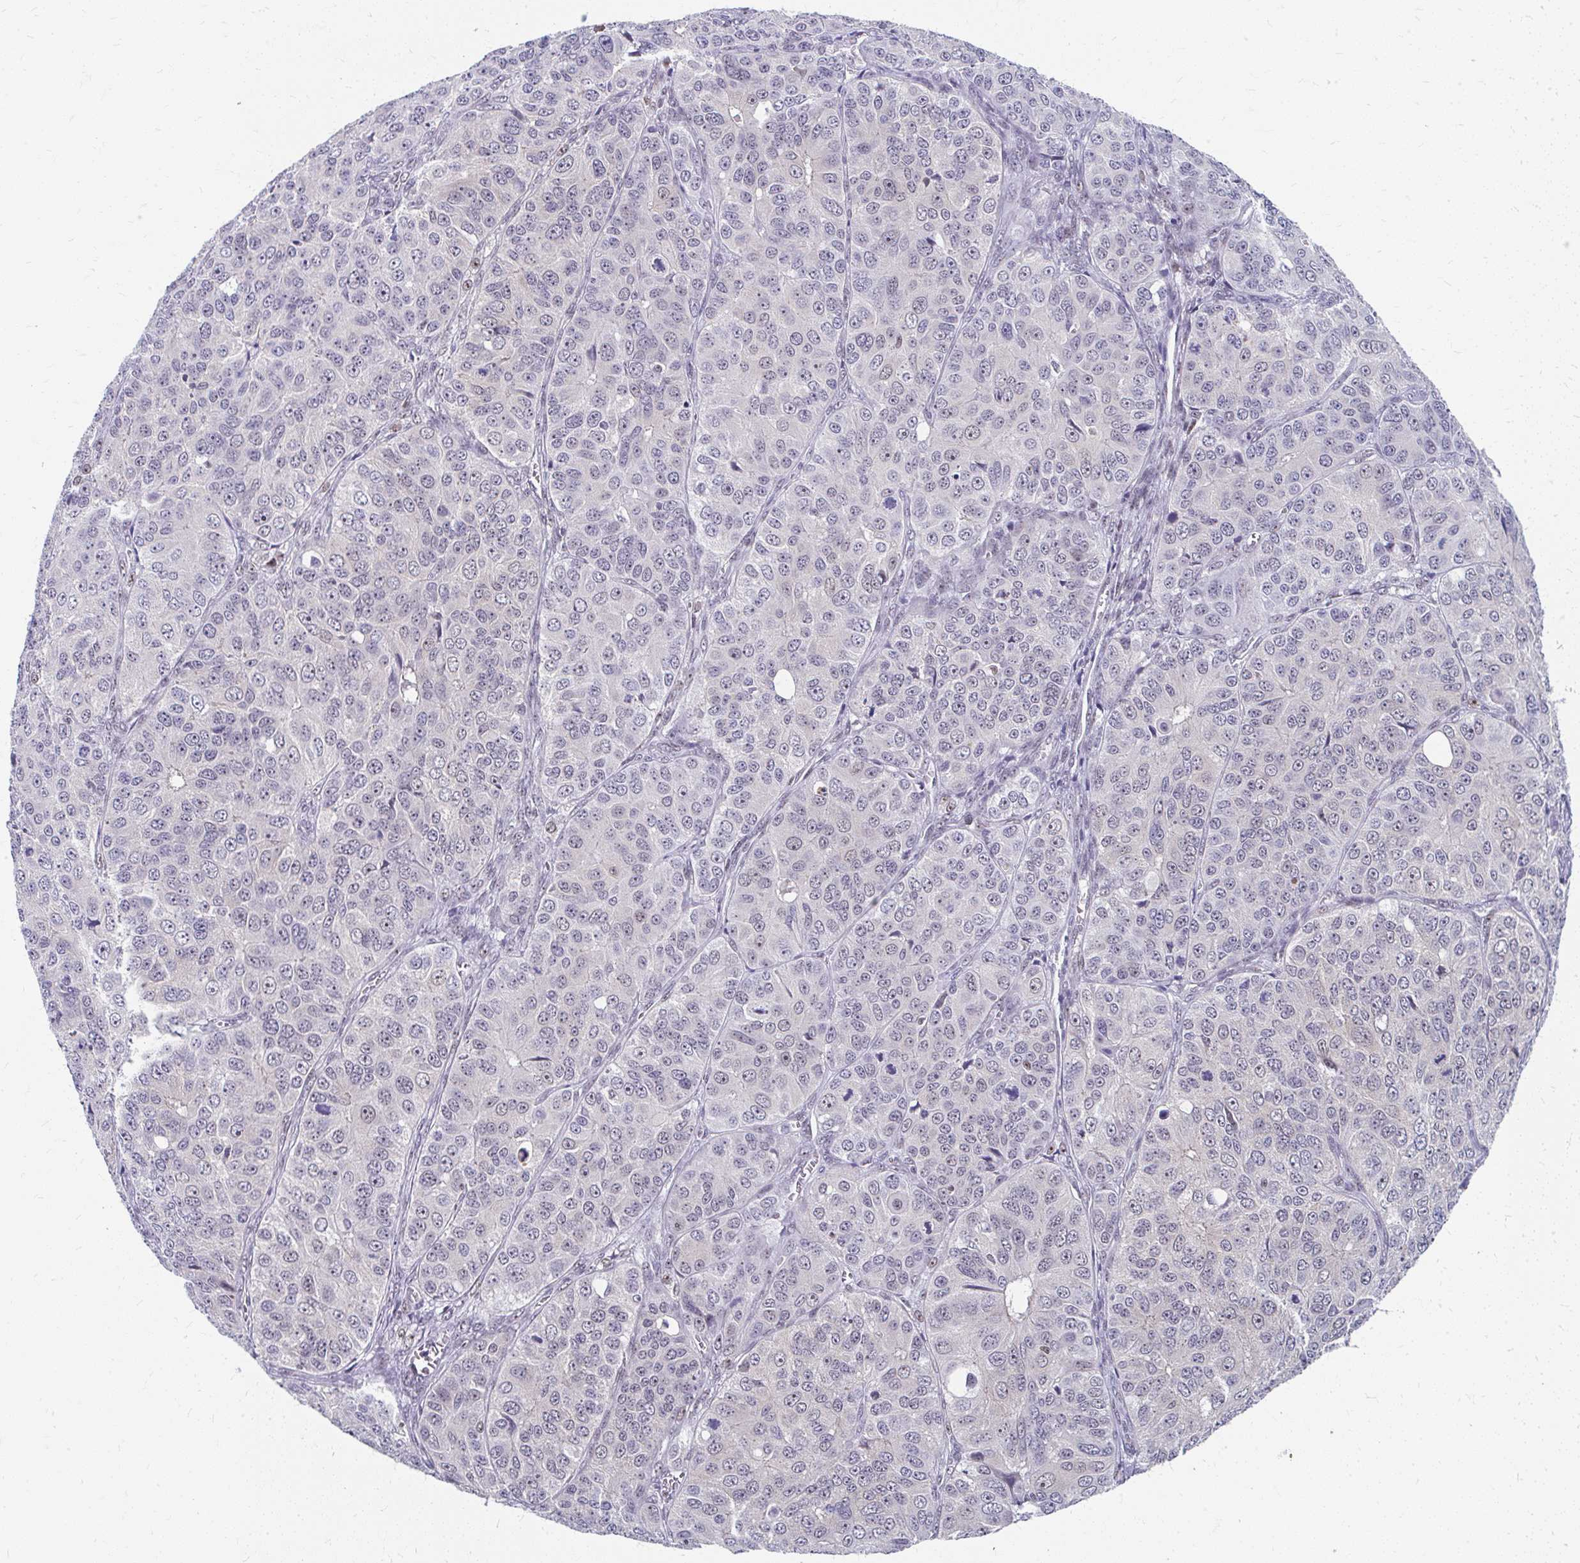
{"staining": {"intensity": "weak", "quantity": "25%-75%", "location": "nuclear"}, "tissue": "ovarian cancer", "cell_type": "Tumor cells", "image_type": "cancer", "snomed": [{"axis": "morphology", "description": "Carcinoma, endometroid"}, {"axis": "topography", "description": "Ovary"}], "caption": "A brown stain labels weak nuclear positivity of a protein in endometroid carcinoma (ovarian) tumor cells. Using DAB (brown) and hematoxylin (blue) stains, captured at high magnification using brightfield microscopy.", "gene": "GTF2H1", "patient": {"sex": "female", "age": 51}}